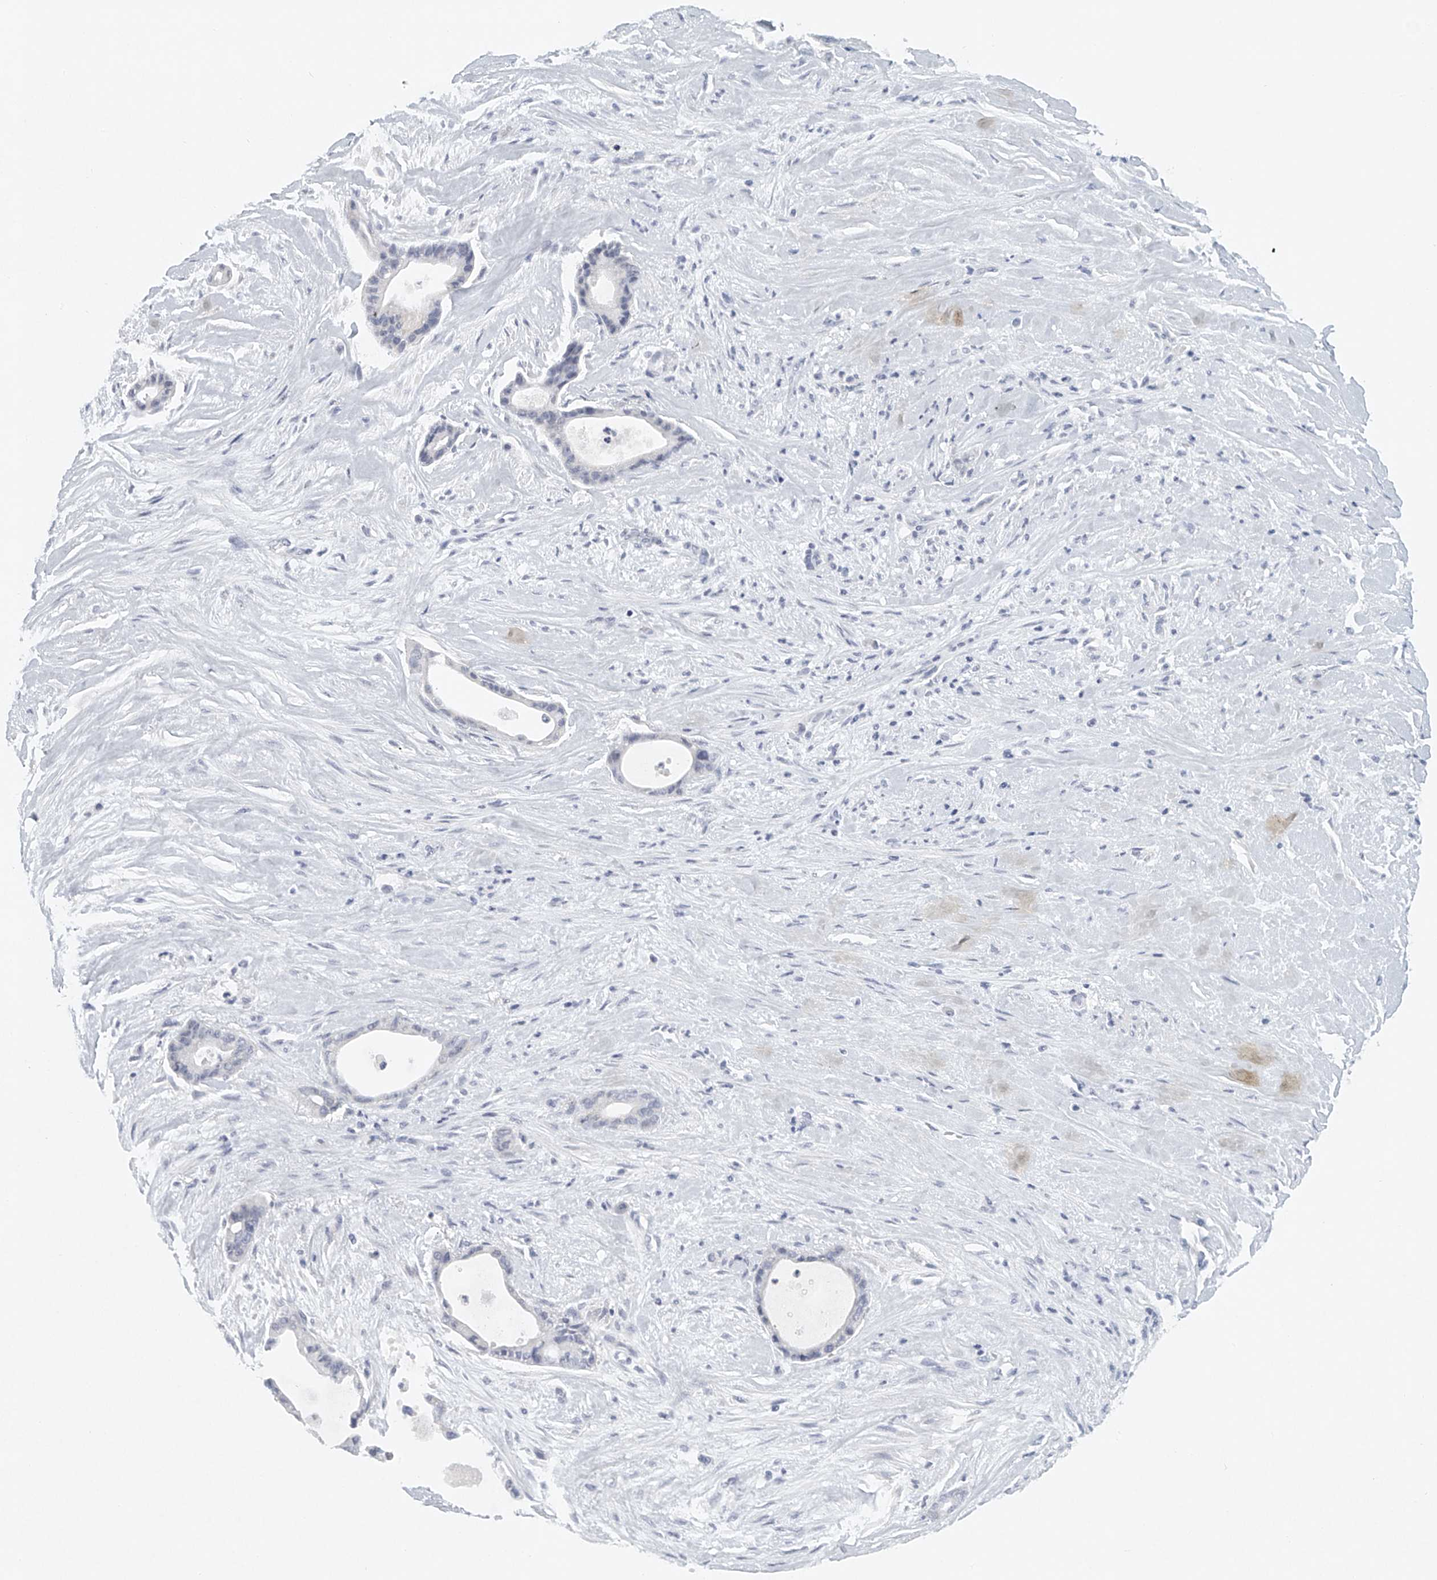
{"staining": {"intensity": "negative", "quantity": "none", "location": "none"}, "tissue": "liver cancer", "cell_type": "Tumor cells", "image_type": "cancer", "snomed": [{"axis": "morphology", "description": "Cholangiocarcinoma"}, {"axis": "topography", "description": "Liver"}], "caption": "An image of human liver cancer is negative for staining in tumor cells.", "gene": "FAT2", "patient": {"sex": "female", "age": 55}}